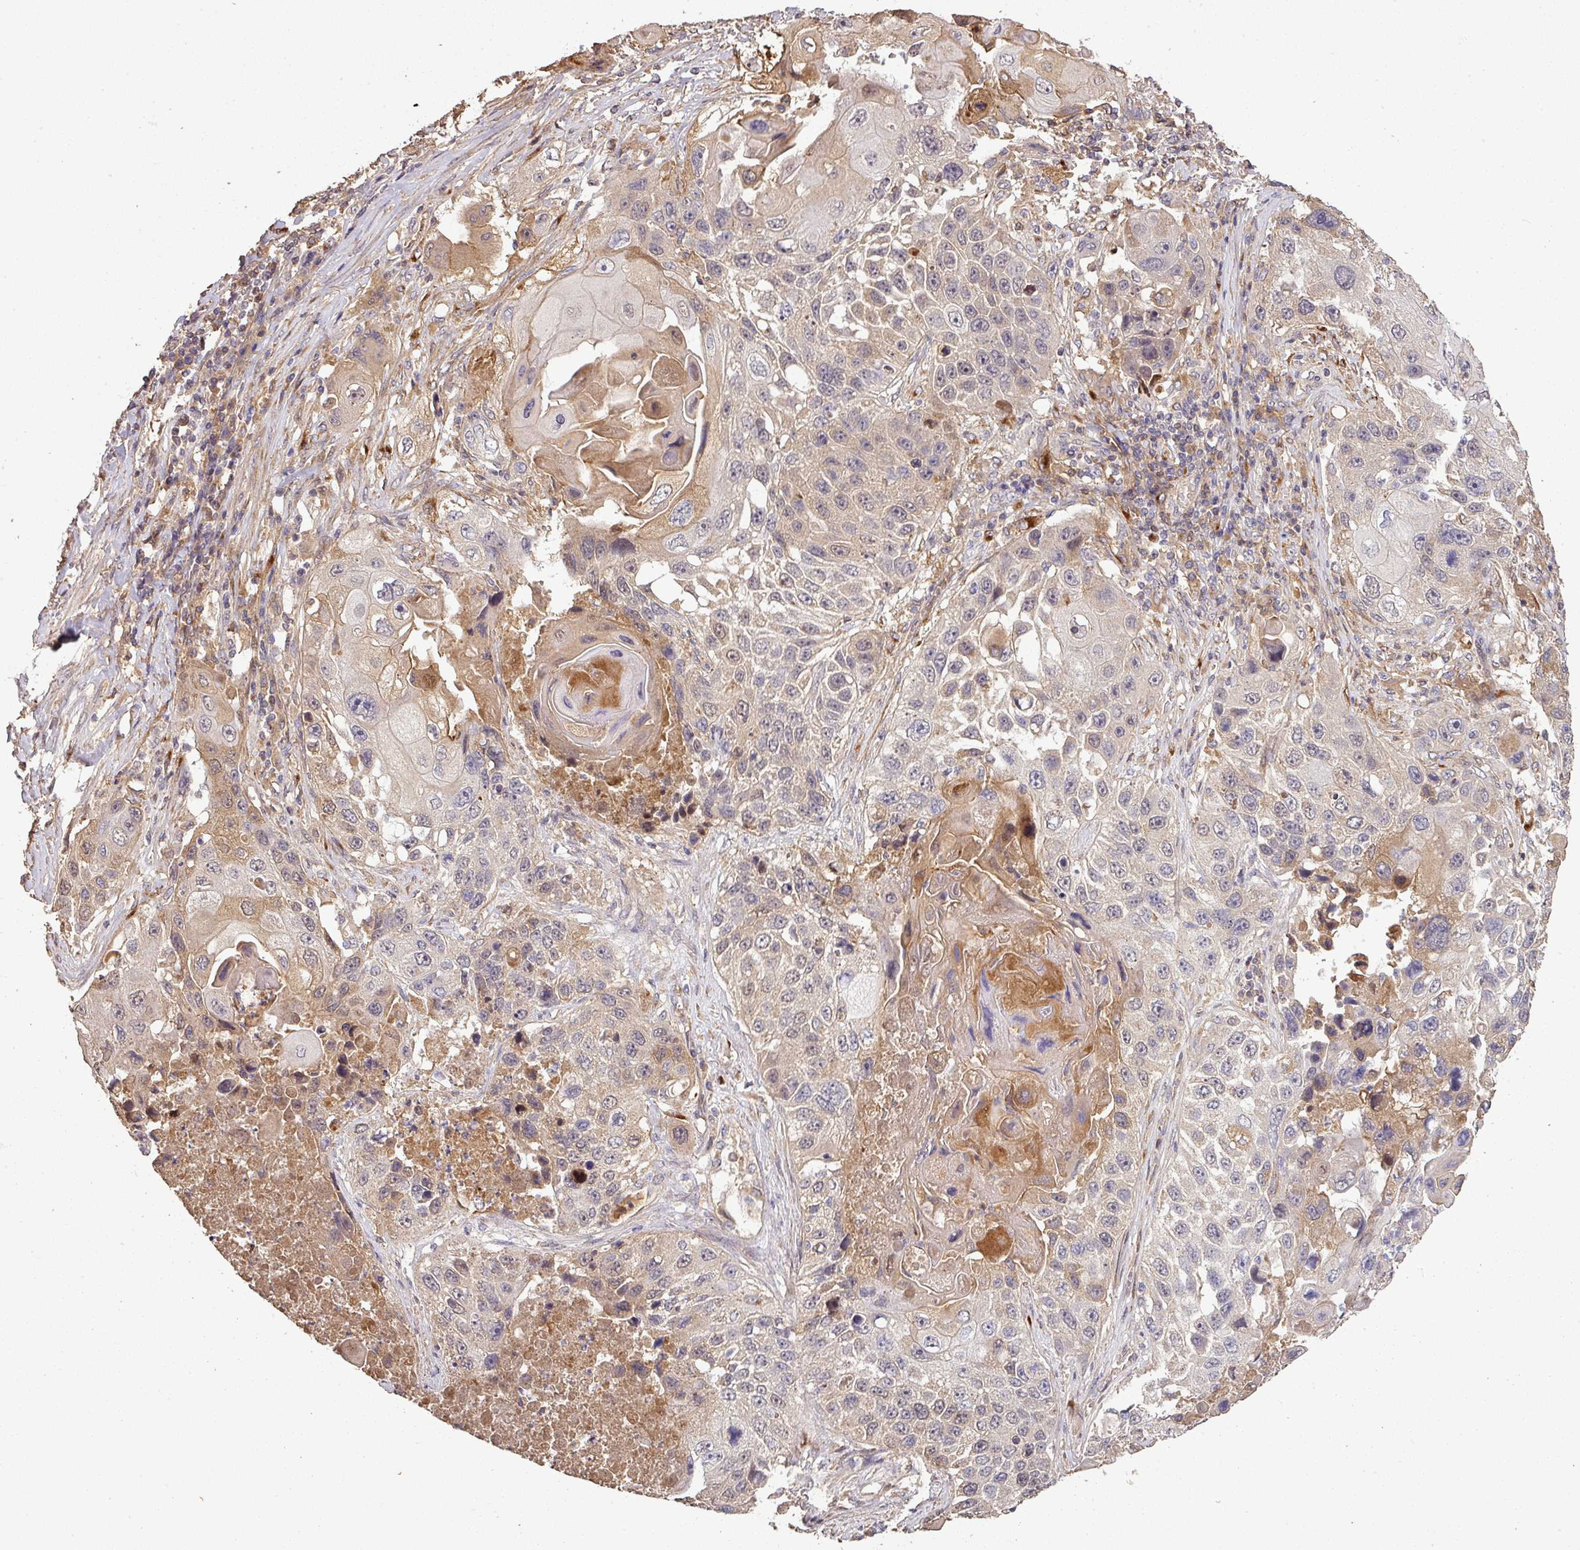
{"staining": {"intensity": "moderate", "quantity": "<25%", "location": "cytoplasmic/membranous"}, "tissue": "lung cancer", "cell_type": "Tumor cells", "image_type": "cancer", "snomed": [{"axis": "morphology", "description": "Squamous cell carcinoma, NOS"}, {"axis": "topography", "description": "Lung"}], "caption": "The immunohistochemical stain shows moderate cytoplasmic/membranous expression in tumor cells of lung cancer (squamous cell carcinoma) tissue.", "gene": "ISLR", "patient": {"sex": "male", "age": 61}}